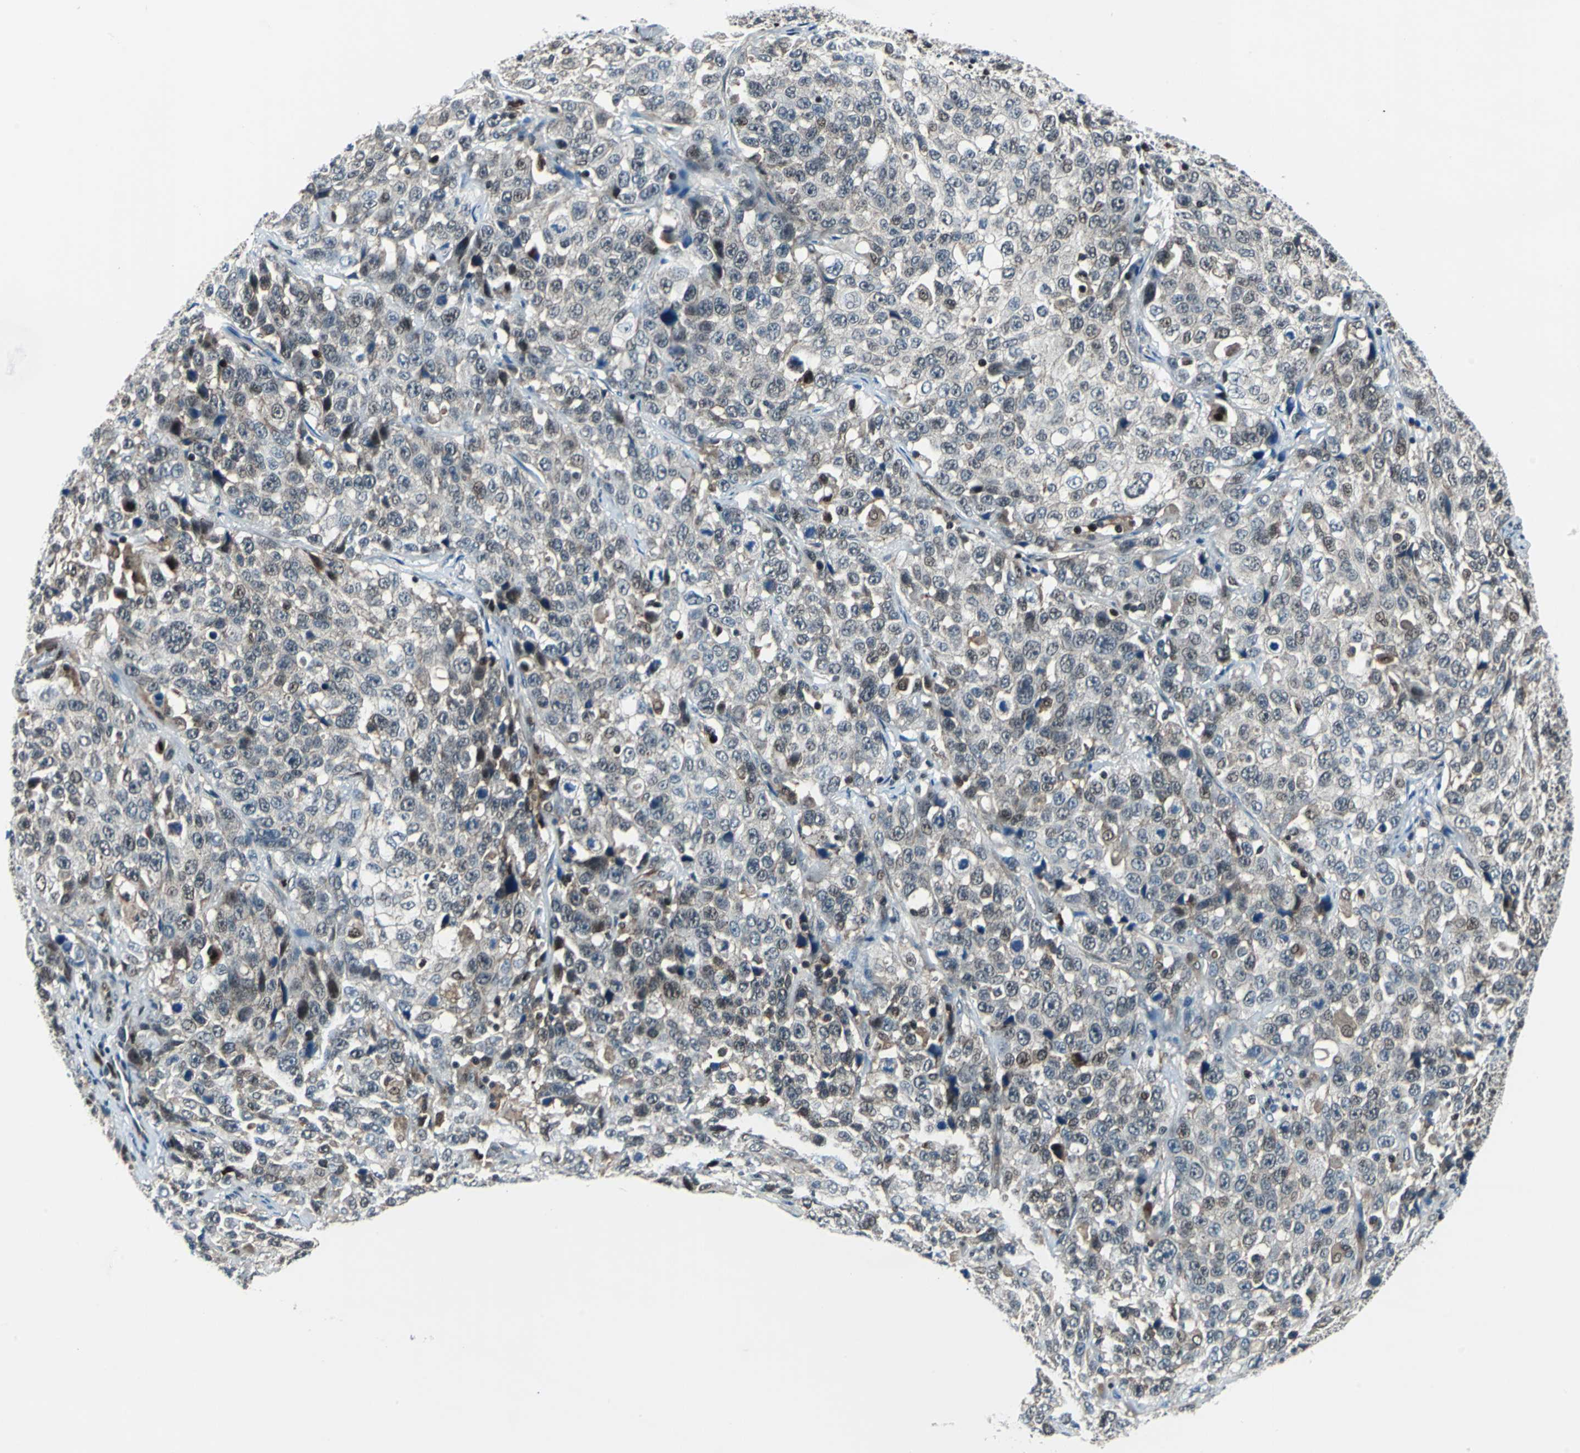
{"staining": {"intensity": "weak", "quantity": "<25%", "location": "cytoplasmic/membranous,nuclear"}, "tissue": "stomach cancer", "cell_type": "Tumor cells", "image_type": "cancer", "snomed": [{"axis": "morphology", "description": "Normal tissue, NOS"}, {"axis": "morphology", "description": "Adenocarcinoma, NOS"}, {"axis": "topography", "description": "Stomach"}], "caption": "A high-resolution histopathology image shows immunohistochemistry staining of stomach cancer (adenocarcinoma), which exhibits no significant positivity in tumor cells.", "gene": "POLR3K", "patient": {"sex": "male", "age": 48}}